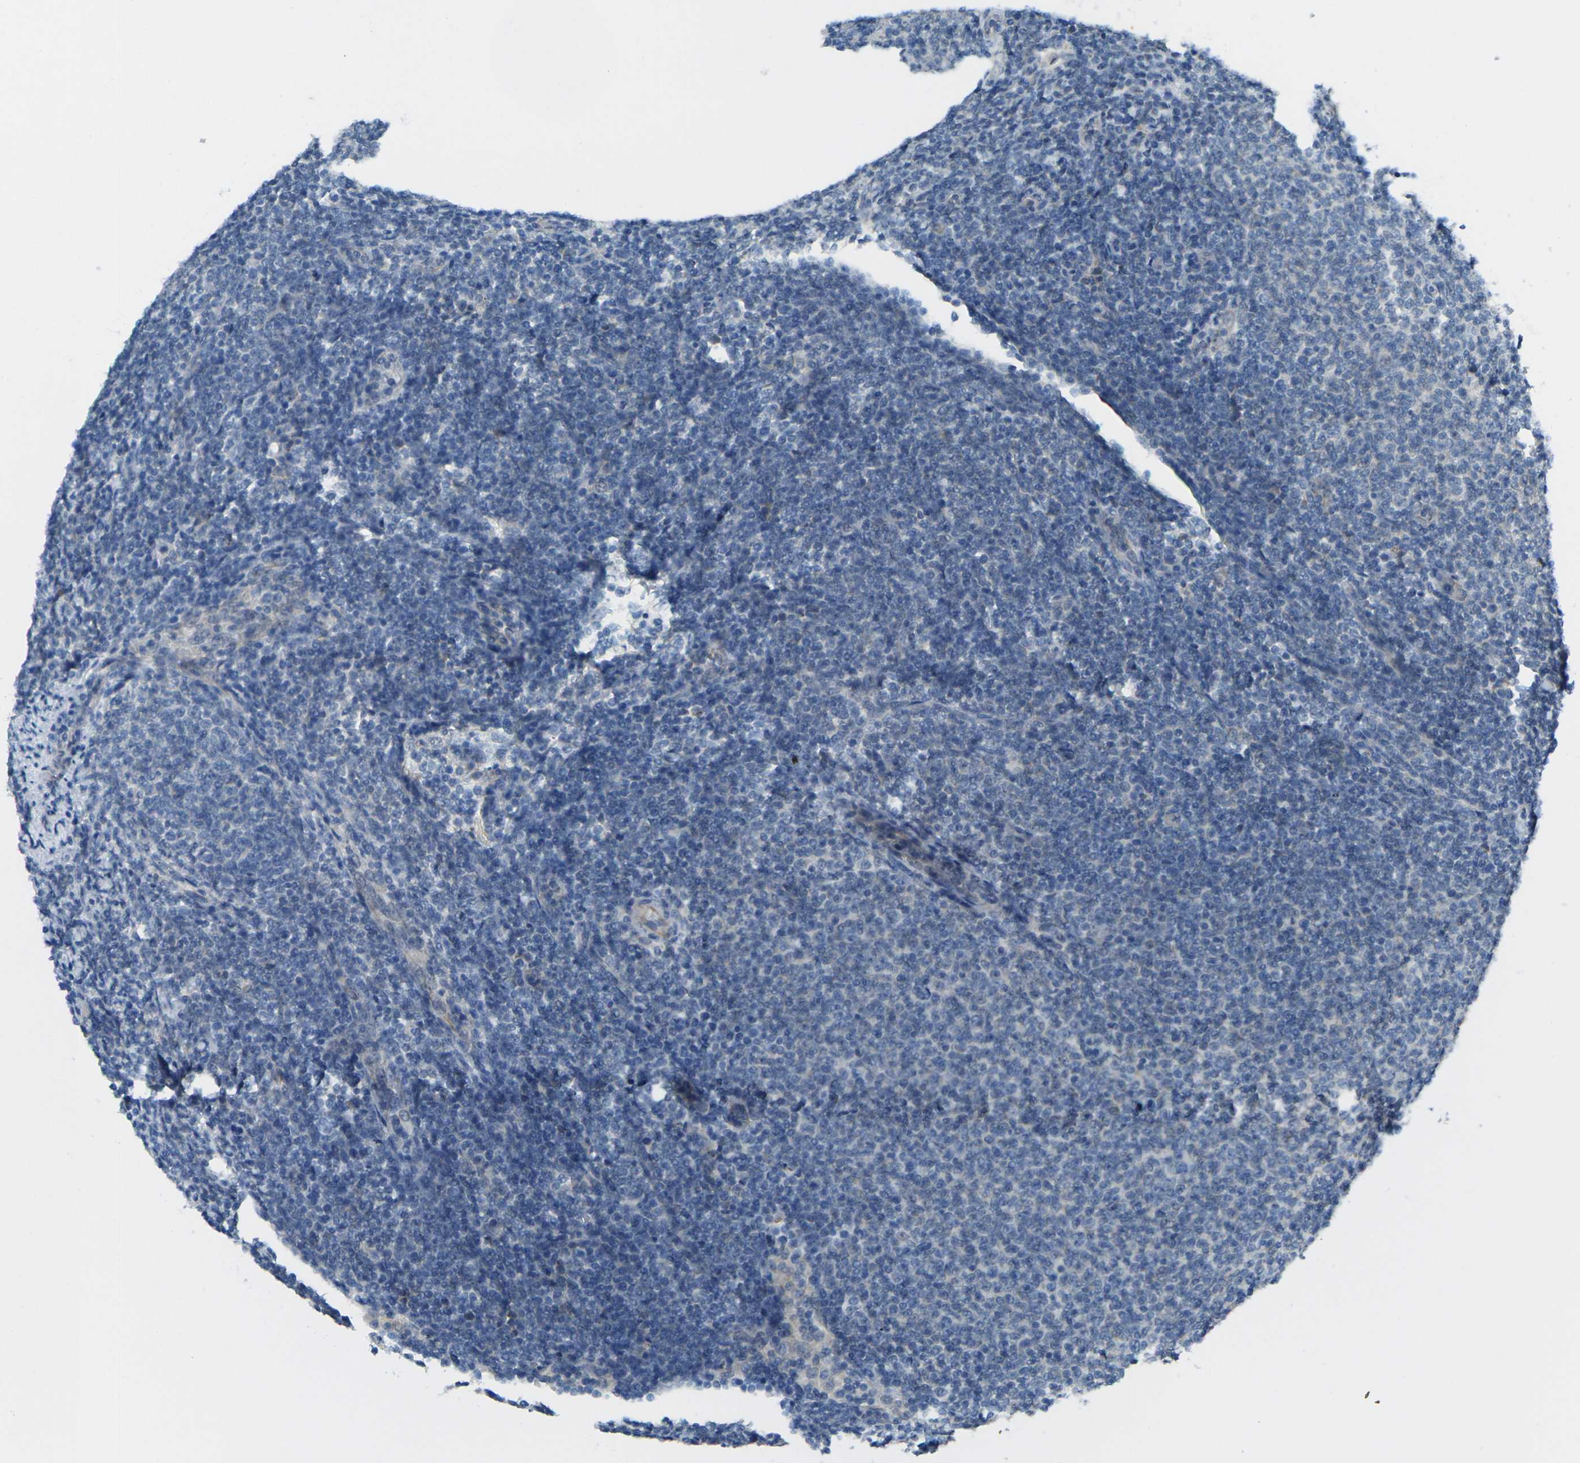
{"staining": {"intensity": "negative", "quantity": "none", "location": "none"}, "tissue": "lymphoma", "cell_type": "Tumor cells", "image_type": "cancer", "snomed": [{"axis": "morphology", "description": "Malignant lymphoma, non-Hodgkin's type, Low grade"}, {"axis": "topography", "description": "Lymph node"}], "caption": "This is an immunohistochemistry micrograph of human low-grade malignant lymphoma, non-Hodgkin's type. There is no positivity in tumor cells.", "gene": "RHBDD1", "patient": {"sex": "male", "age": 66}}